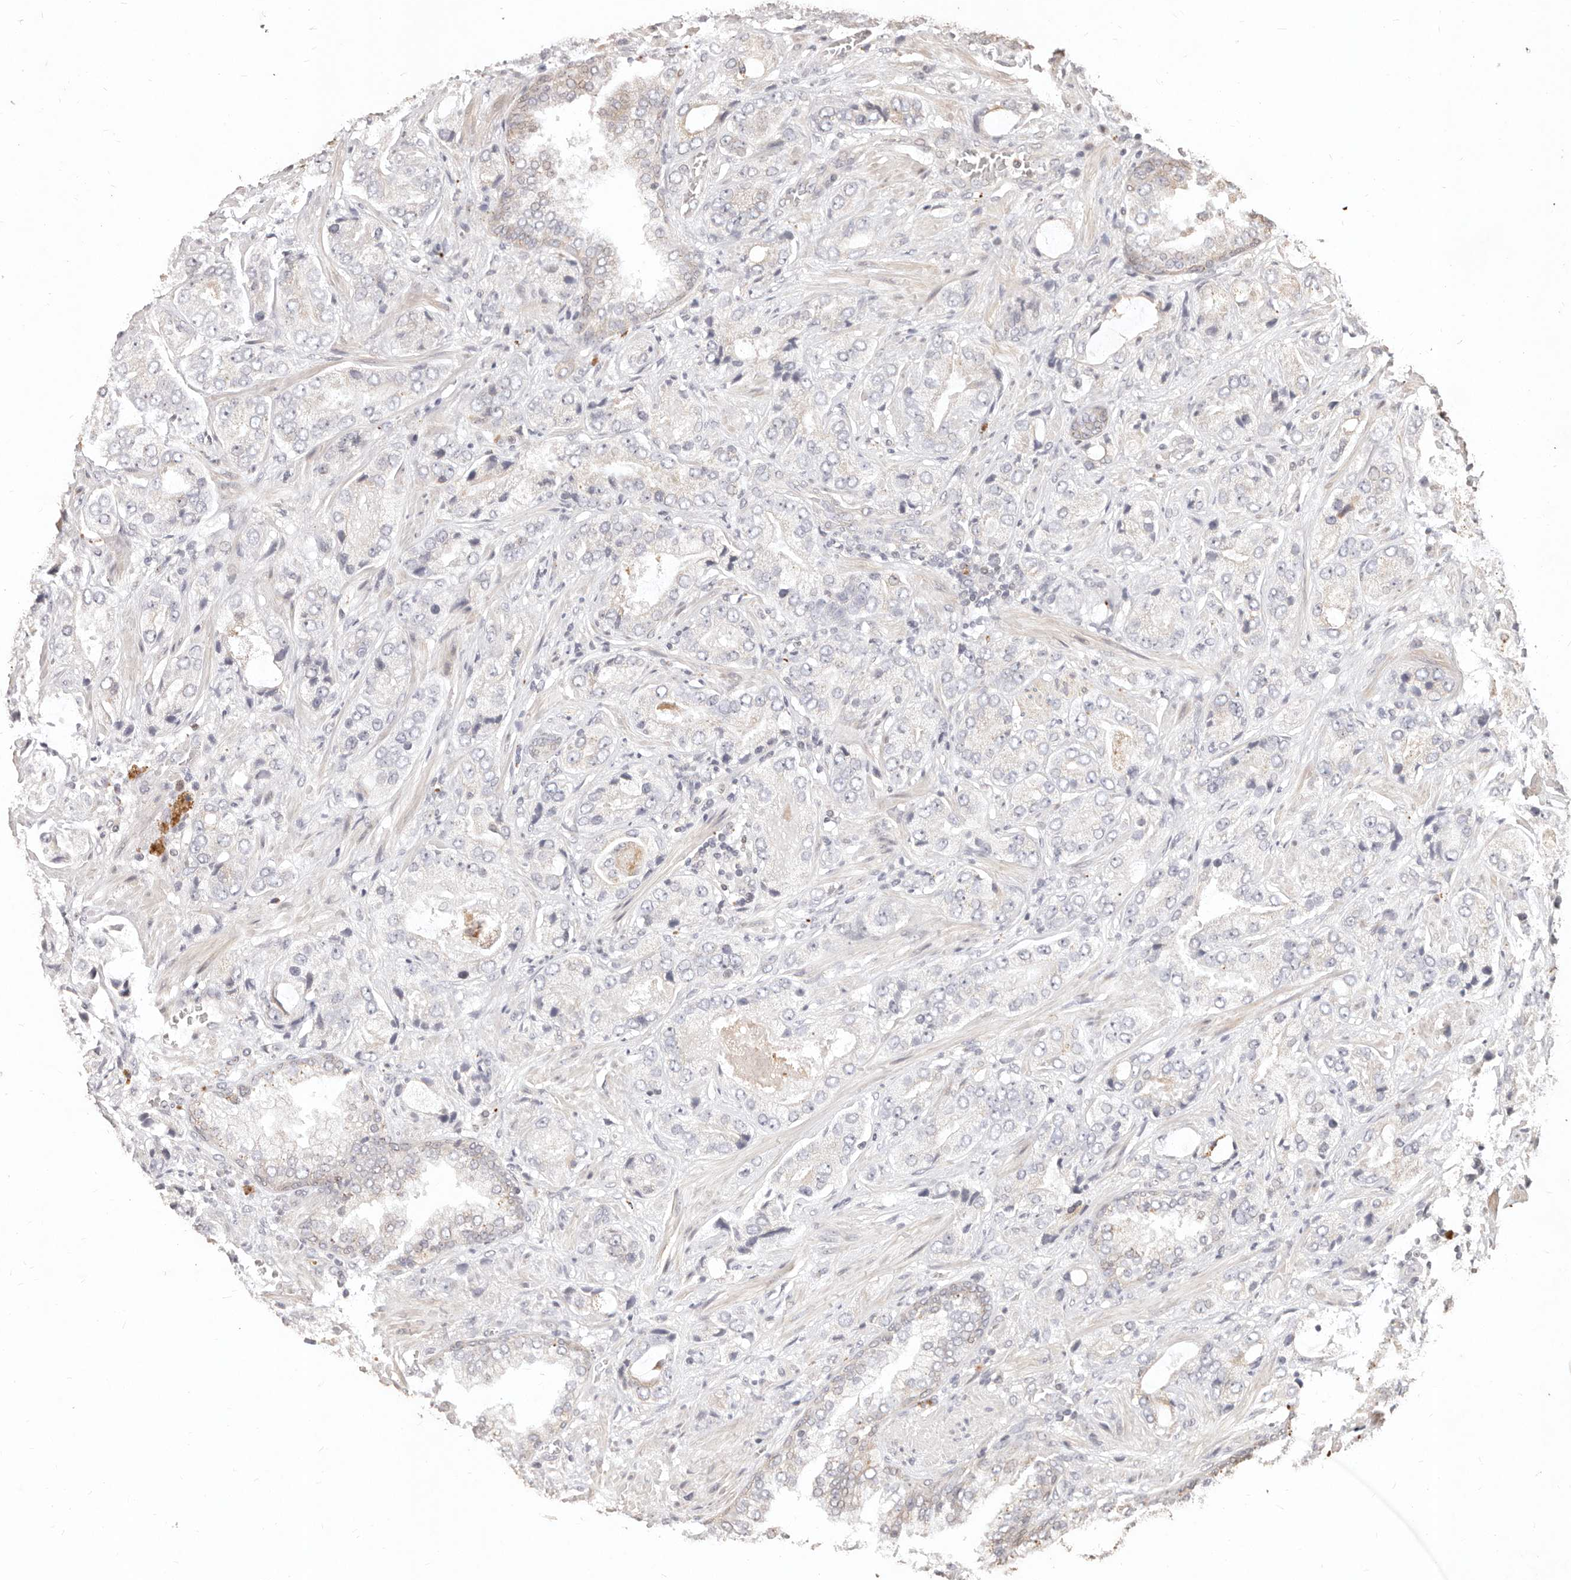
{"staining": {"intensity": "negative", "quantity": "none", "location": "none"}, "tissue": "prostate cancer", "cell_type": "Tumor cells", "image_type": "cancer", "snomed": [{"axis": "morphology", "description": "Normal tissue, NOS"}, {"axis": "morphology", "description": "Adenocarcinoma, High grade"}, {"axis": "topography", "description": "Prostate"}, {"axis": "topography", "description": "Peripheral nerve tissue"}], "caption": "A photomicrograph of human prostate cancer is negative for staining in tumor cells. (Brightfield microscopy of DAB IHC at high magnification).", "gene": "KIF9", "patient": {"sex": "male", "age": 59}}